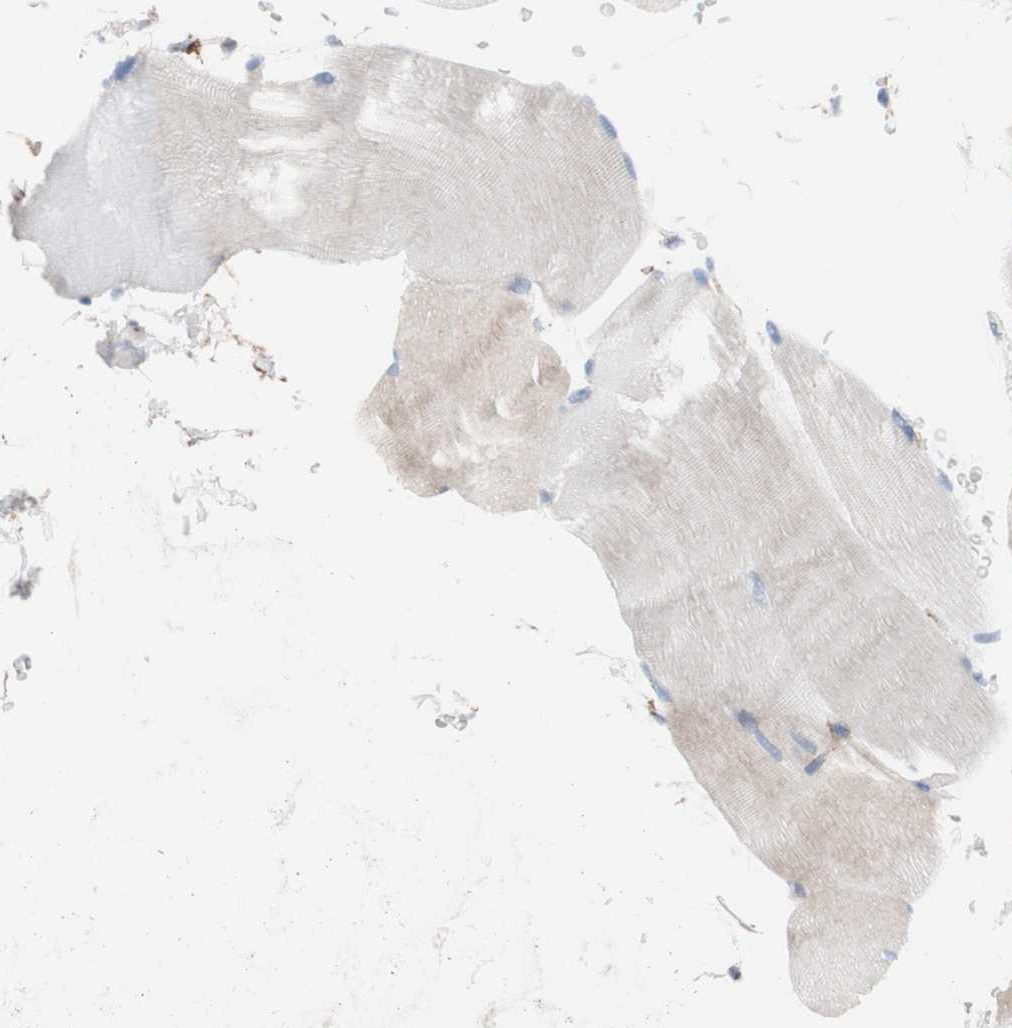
{"staining": {"intensity": "weak", "quantity": "<25%", "location": "cytoplasmic/membranous"}, "tissue": "skeletal muscle", "cell_type": "Myocytes", "image_type": "normal", "snomed": [{"axis": "morphology", "description": "Normal tissue, NOS"}, {"axis": "topography", "description": "Skin"}, {"axis": "topography", "description": "Skeletal muscle"}], "caption": "Micrograph shows no protein staining in myocytes of benign skeletal muscle. The staining was performed using DAB to visualize the protein expression in brown, while the nuclei were stained in blue with hematoxylin (Magnification: 20x).", "gene": "AGPAT5", "patient": {"sex": "male", "age": 83}}